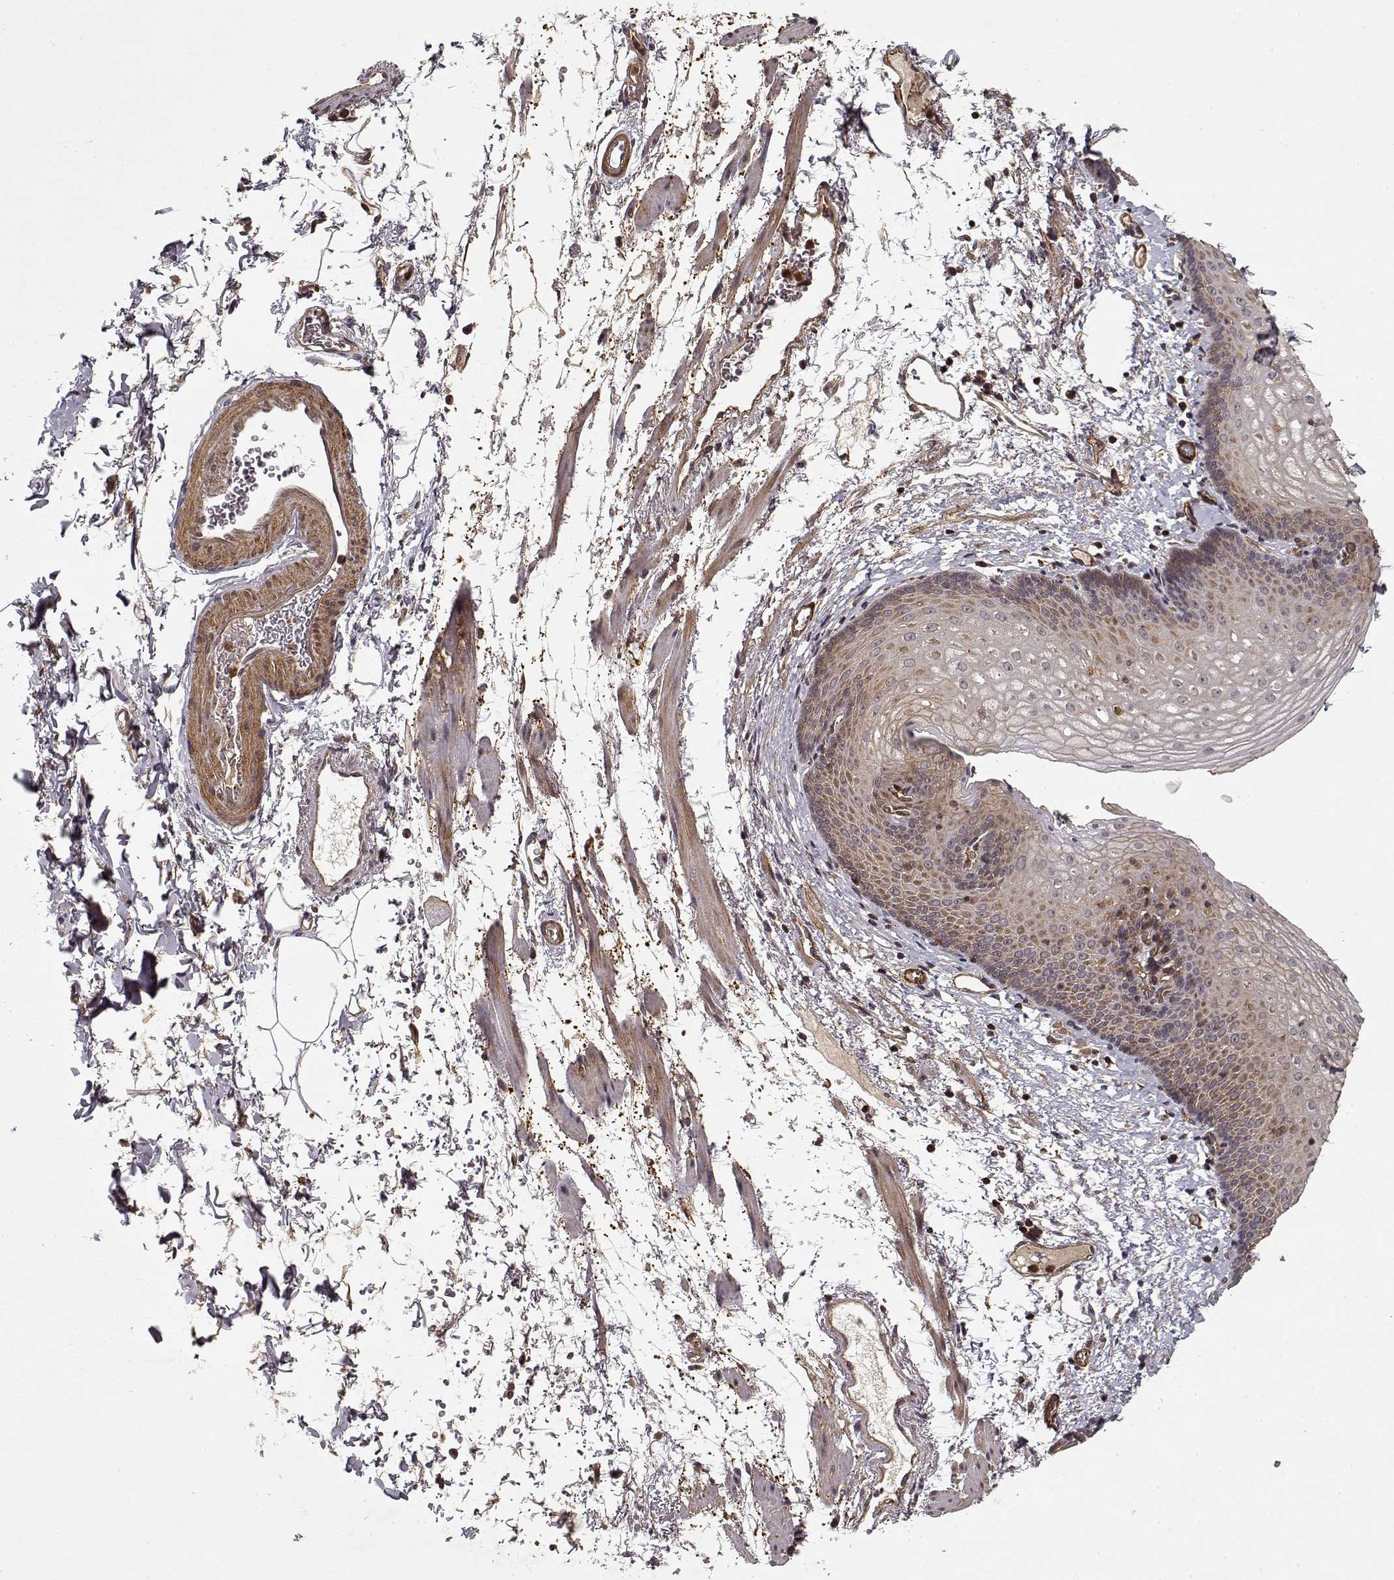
{"staining": {"intensity": "weak", "quantity": ">75%", "location": "cytoplasmic/membranous"}, "tissue": "esophagus", "cell_type": "Squamous epithelial cells", "image_type": "normal", "snomed": [{"axis": "morphology", "description": "Normal tissue, NOS"}, {"axis": "topography", "description": "Esophagus"}], "caption": "DAB (3,3'-diaminobenzidine) immunohistochemical staining of normal esophagus reveals weak cytoplasmic/membranous protein positivity in about >75% of squamous epithelial cells. The staining was performed using DAB to visualize the protein expression in brown, while the nuclei were stained in blue with hematoxylin (Magnification: 20x).", "gene": "PPP1R12A", "patient": {"sex": "female", "age": 64}}